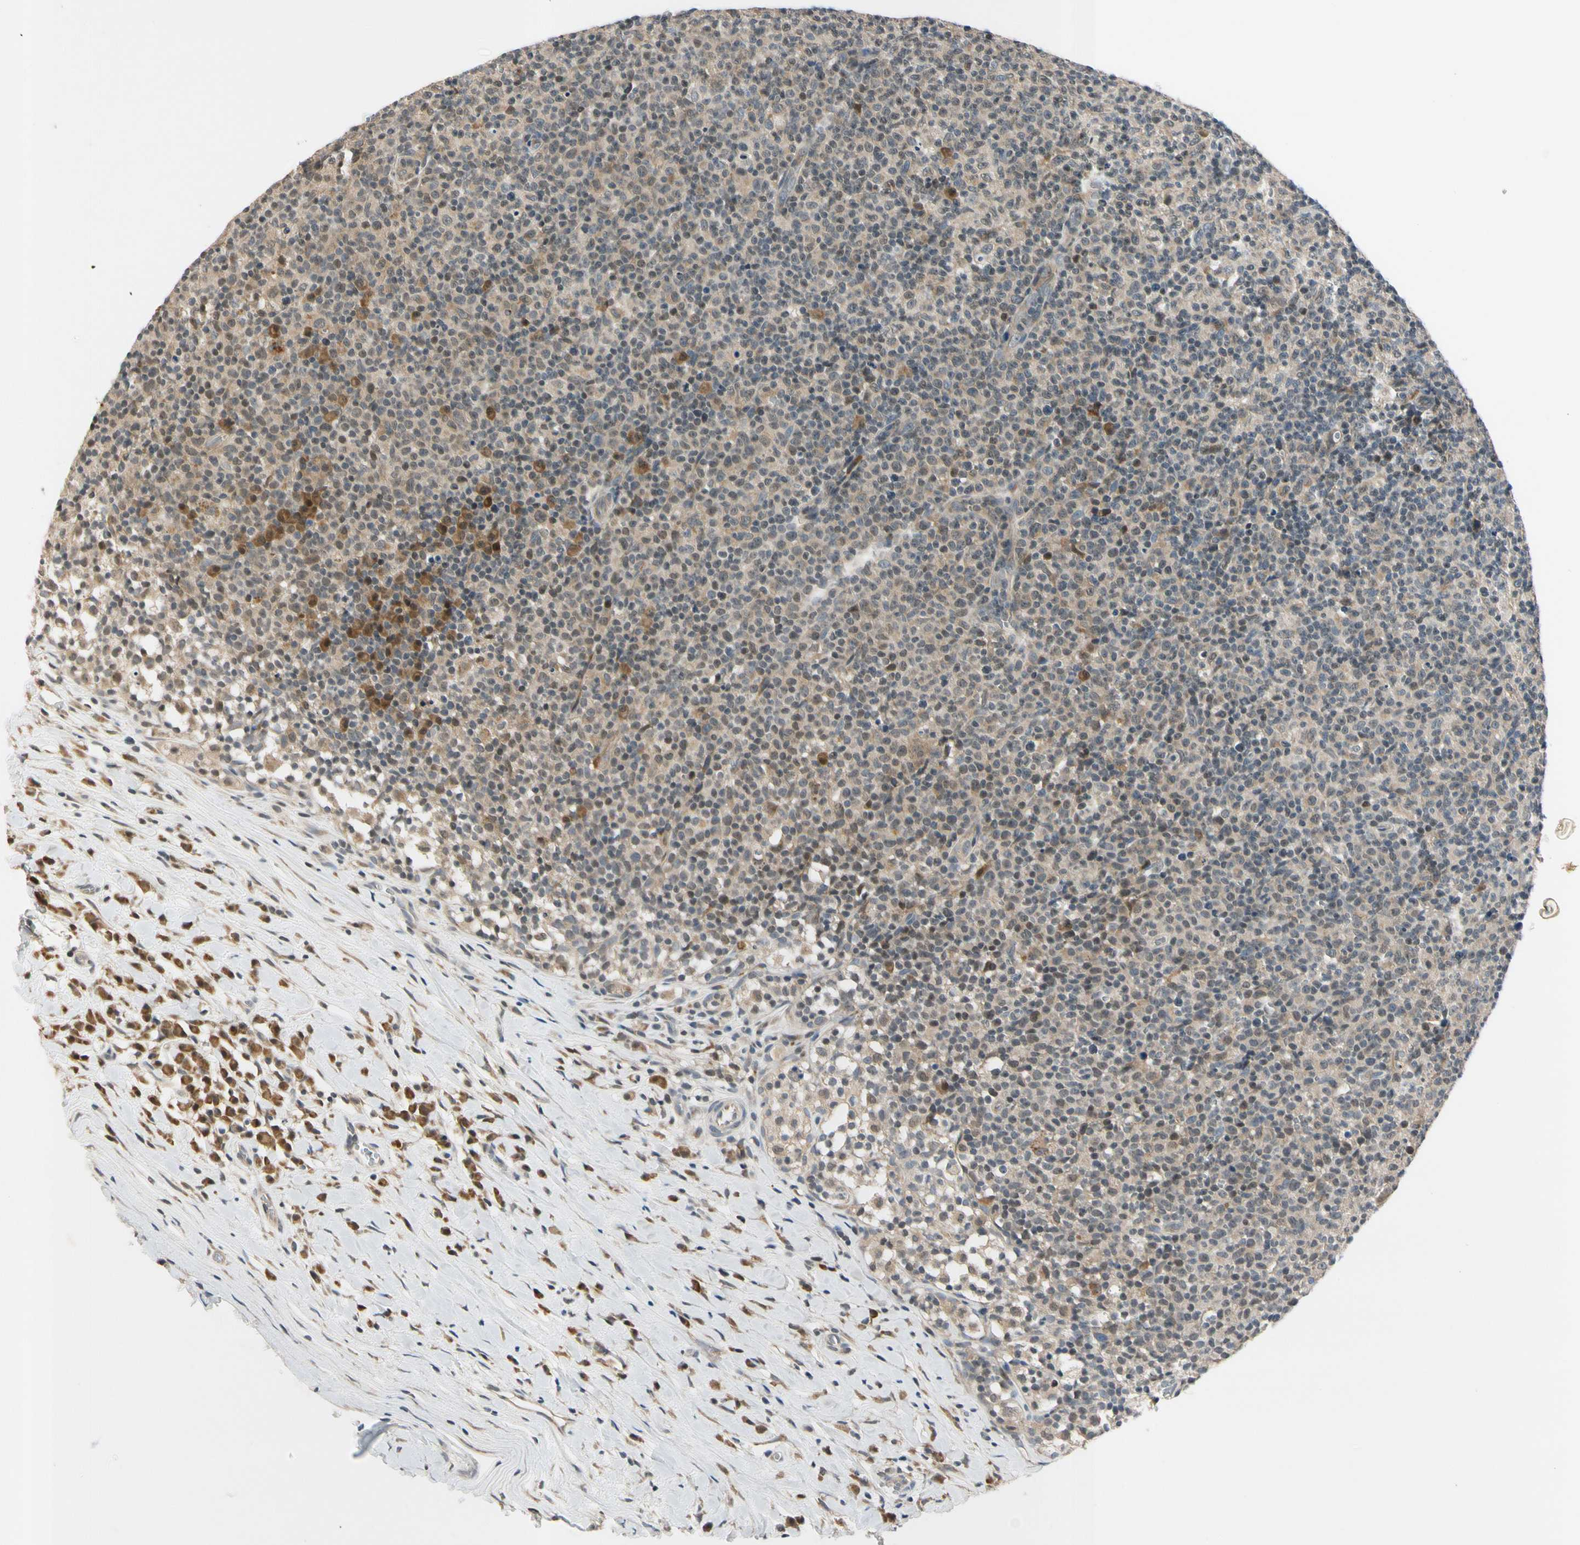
{"staining": {"intensity": "weak", "quantity": "25%-75%", "location": "cytoplasmic/membranous"}, "tissue": "lymph node", "cell_type": "Germinal center cells", "image_type": "normal", "snomed": [{"axis": "morphology", "description": "Normal tissue, NOS"}, {"axis": "morphology", "description": "Inflammation, NOS"}, {"axis": "topography", "description": "Lymph node"}], "caption": "Immunohistochemistry of benign human lymph node displays low levels of weak cytoplasmic/membranous positivity in approximately 25%-75% of germinal center cells. (DAB IHC, brown staining for protein, blue staining for nuclei).", "gene": "RPS6KB2", "patient": {"sex": "male", "age": 55}}